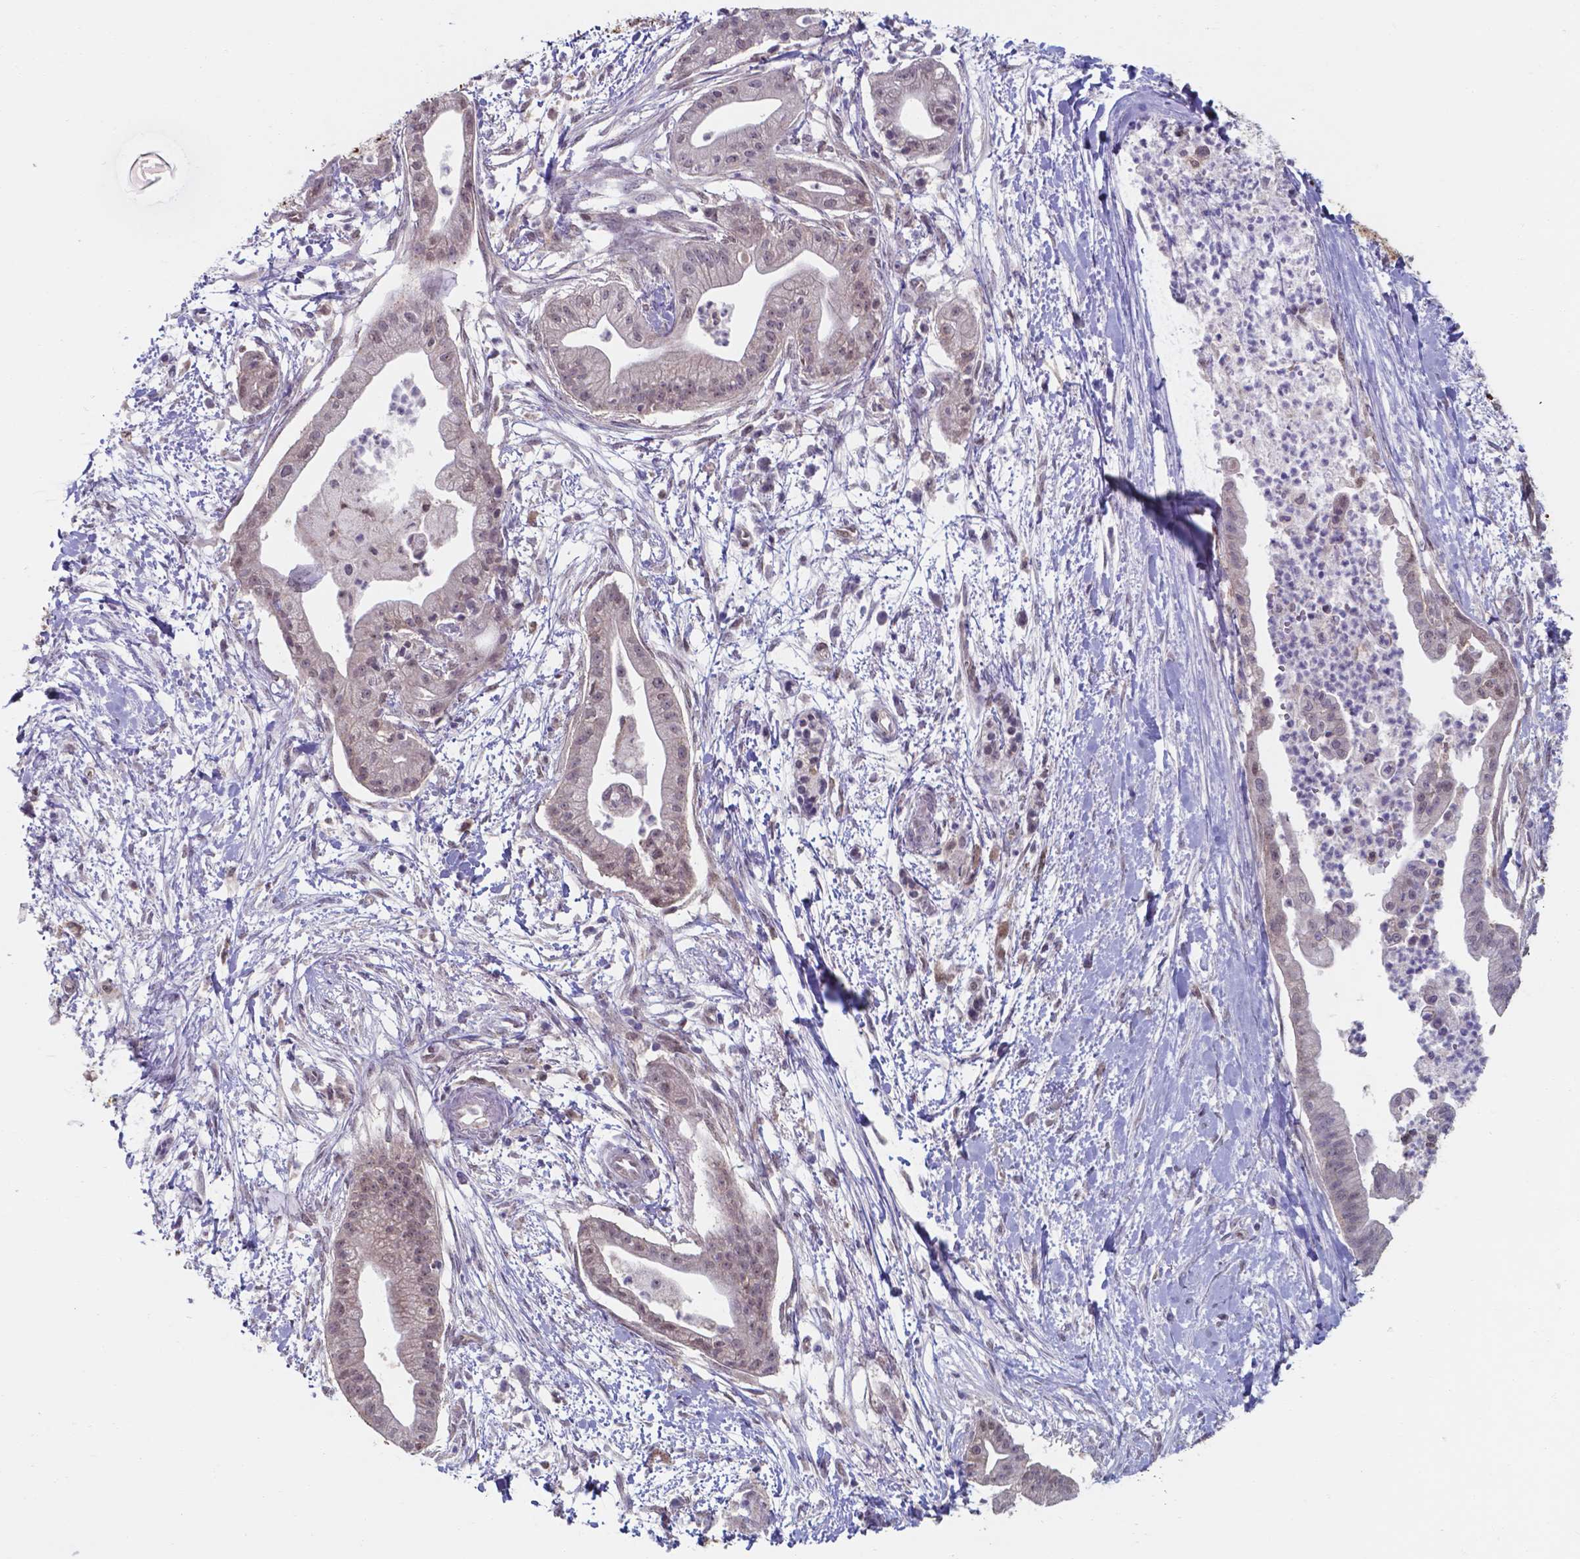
{"staining": {"intensity": "weak", "quantity": "25%-75%", "location": "nuclear"}, "tissue": "pancreatic cancer", "cell_type": "Tumor cells", "image_type": "cancer", "snomed": [{"axis": "morphology", "description": "Normal tissue, NOS"}, {"axis": "morphology", "description": "Adenocarcinoma, NOS"}, {"axis": "topography", "description": "Lymph node"}, {"axis": "topography", "description": "Pancreas"}], "caption": "High-power microscopy captured an IHC micrograph of pancreatic cancer, revealing weak nuclear expression in about 25%-75% of tumor cells.", "gene": "UBE2E2", "patient": {"sex": "female", "age": 58}}